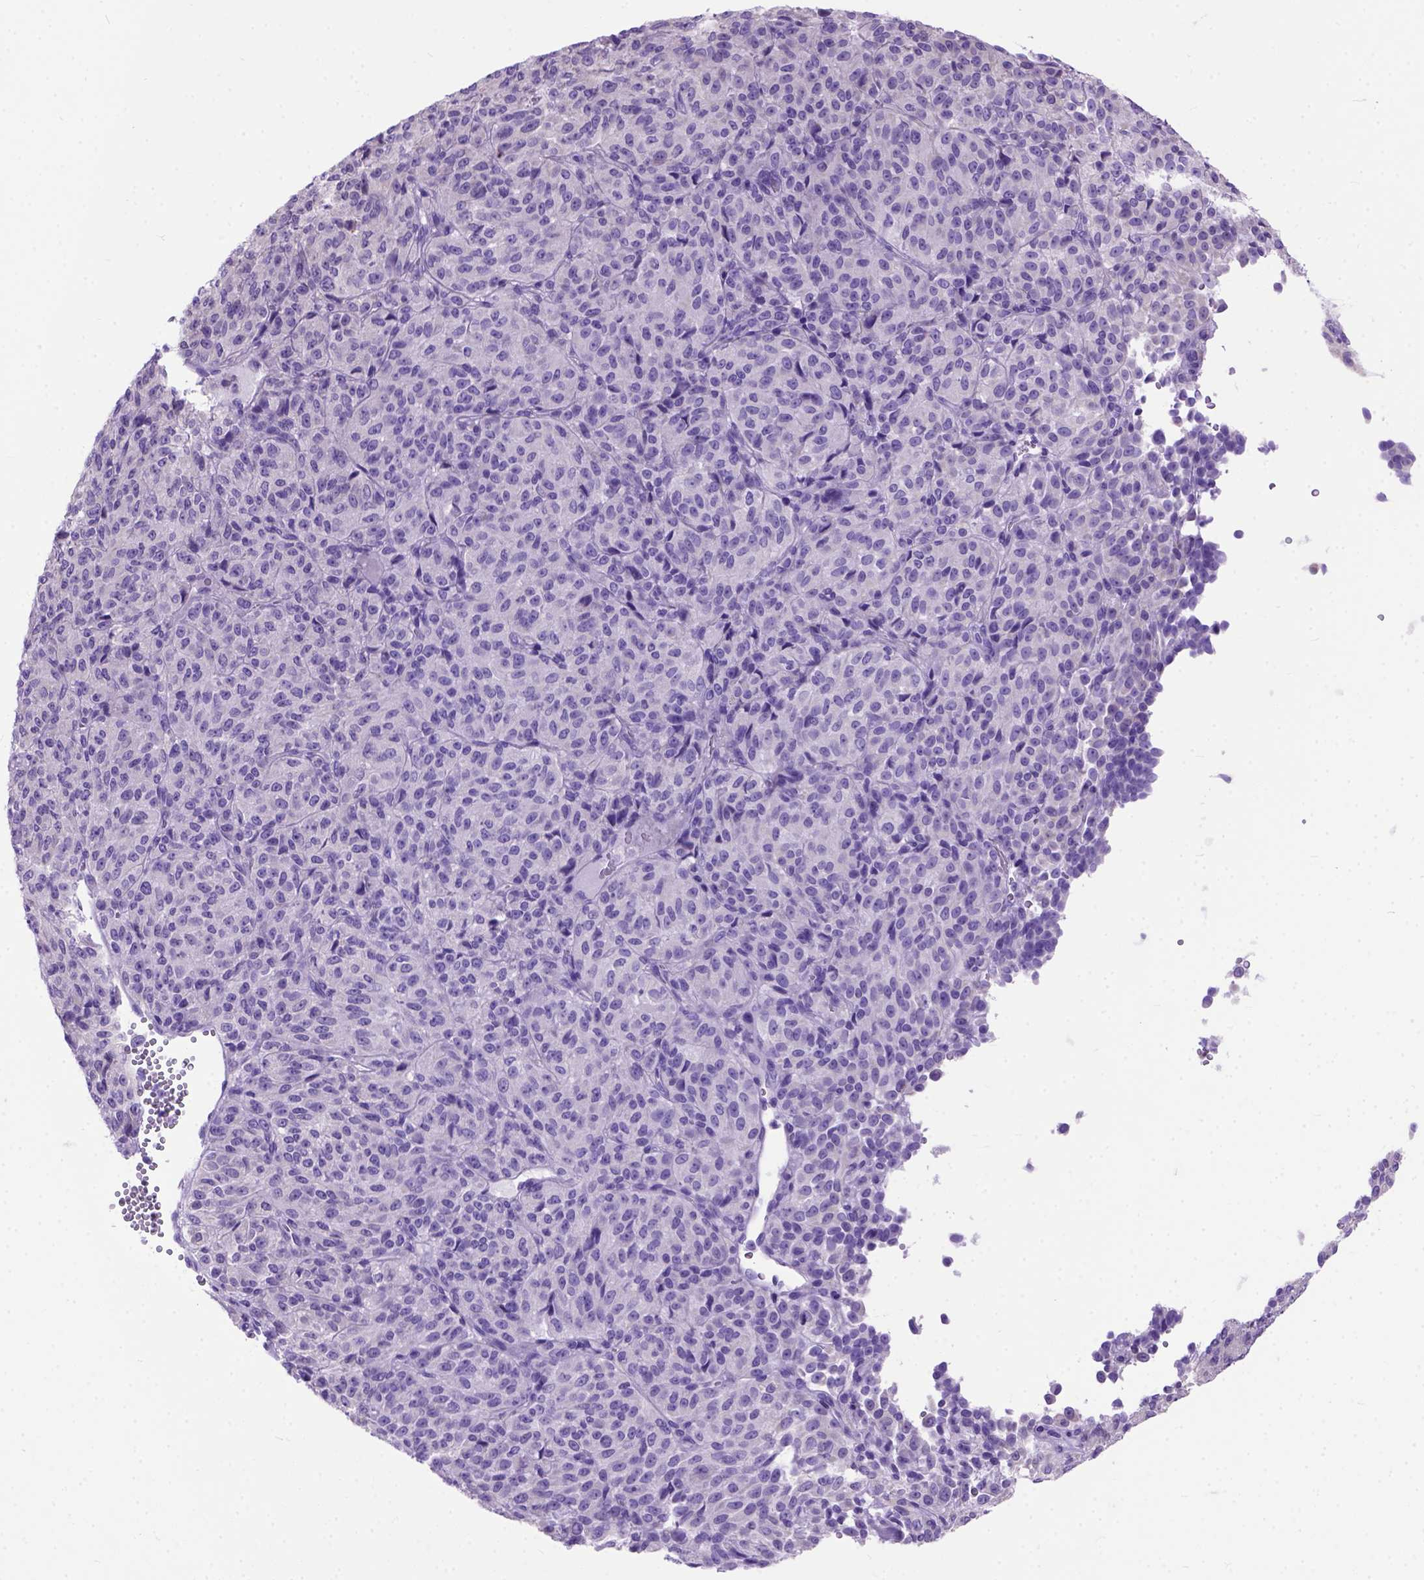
{"staining": {"intensity": "negative", "quantity": "none", "location": "none"}, "tissue": "melanoma", "cell_type": "Tumor cells", "image_type": "cancer", "snomed": [{"axis": "morphology", "description": "Malignant melanoma, Metastatic site"}, {"axis": "topography", "description": "Brain"}], "caption": "Immunohistochemistry image of neoplastic tissue: human malignant melanoma (metastatic site) stained with DAB (3,3'-diaminobenzidine) demonstrates no significant protein staining in tumor cells.", "gene": "ODAD3", "patient": {"sex": "female", "age": 56}}